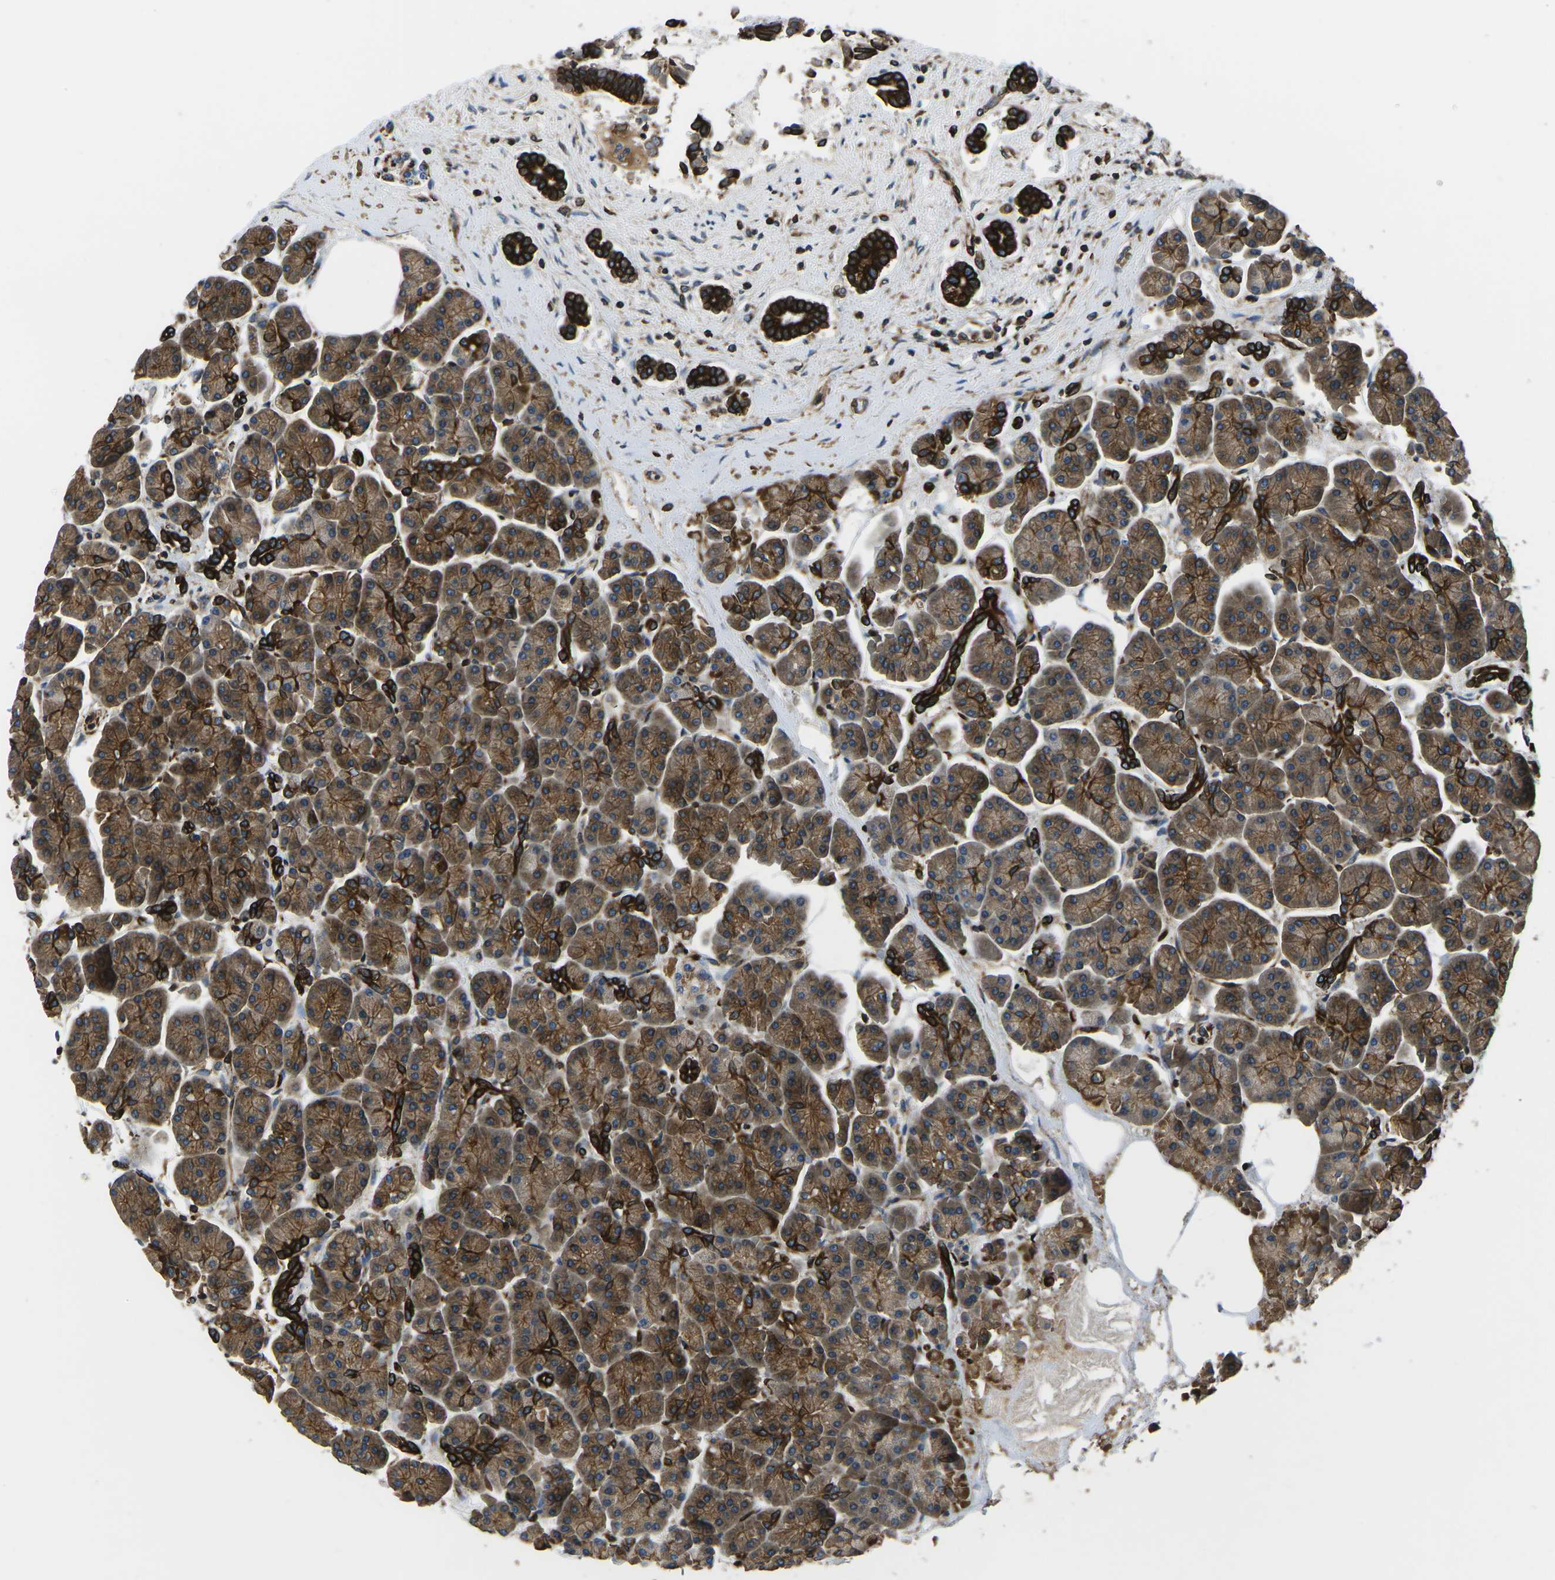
{"staining": {"intensity": "strong", "quantity": ">75%", "location": "cytoplasmic/membranous"}, "tissue": "pancreas", "cell_type": "Exocrine glandular cells", "image_type": "normal", "snomed": [{"axis": "morphology", "description": "Normal tissue, NOS"}, {"axis": "topography", "description": "Pancreas"}], "caption": "A photomicrograph of pancreas stained for a protein reveals strong cytoplasmic/membranous brown staining in exocrine glandular cells.", "gene": "KCNJ15", "patient": {"sex": "female", "age": 70}}